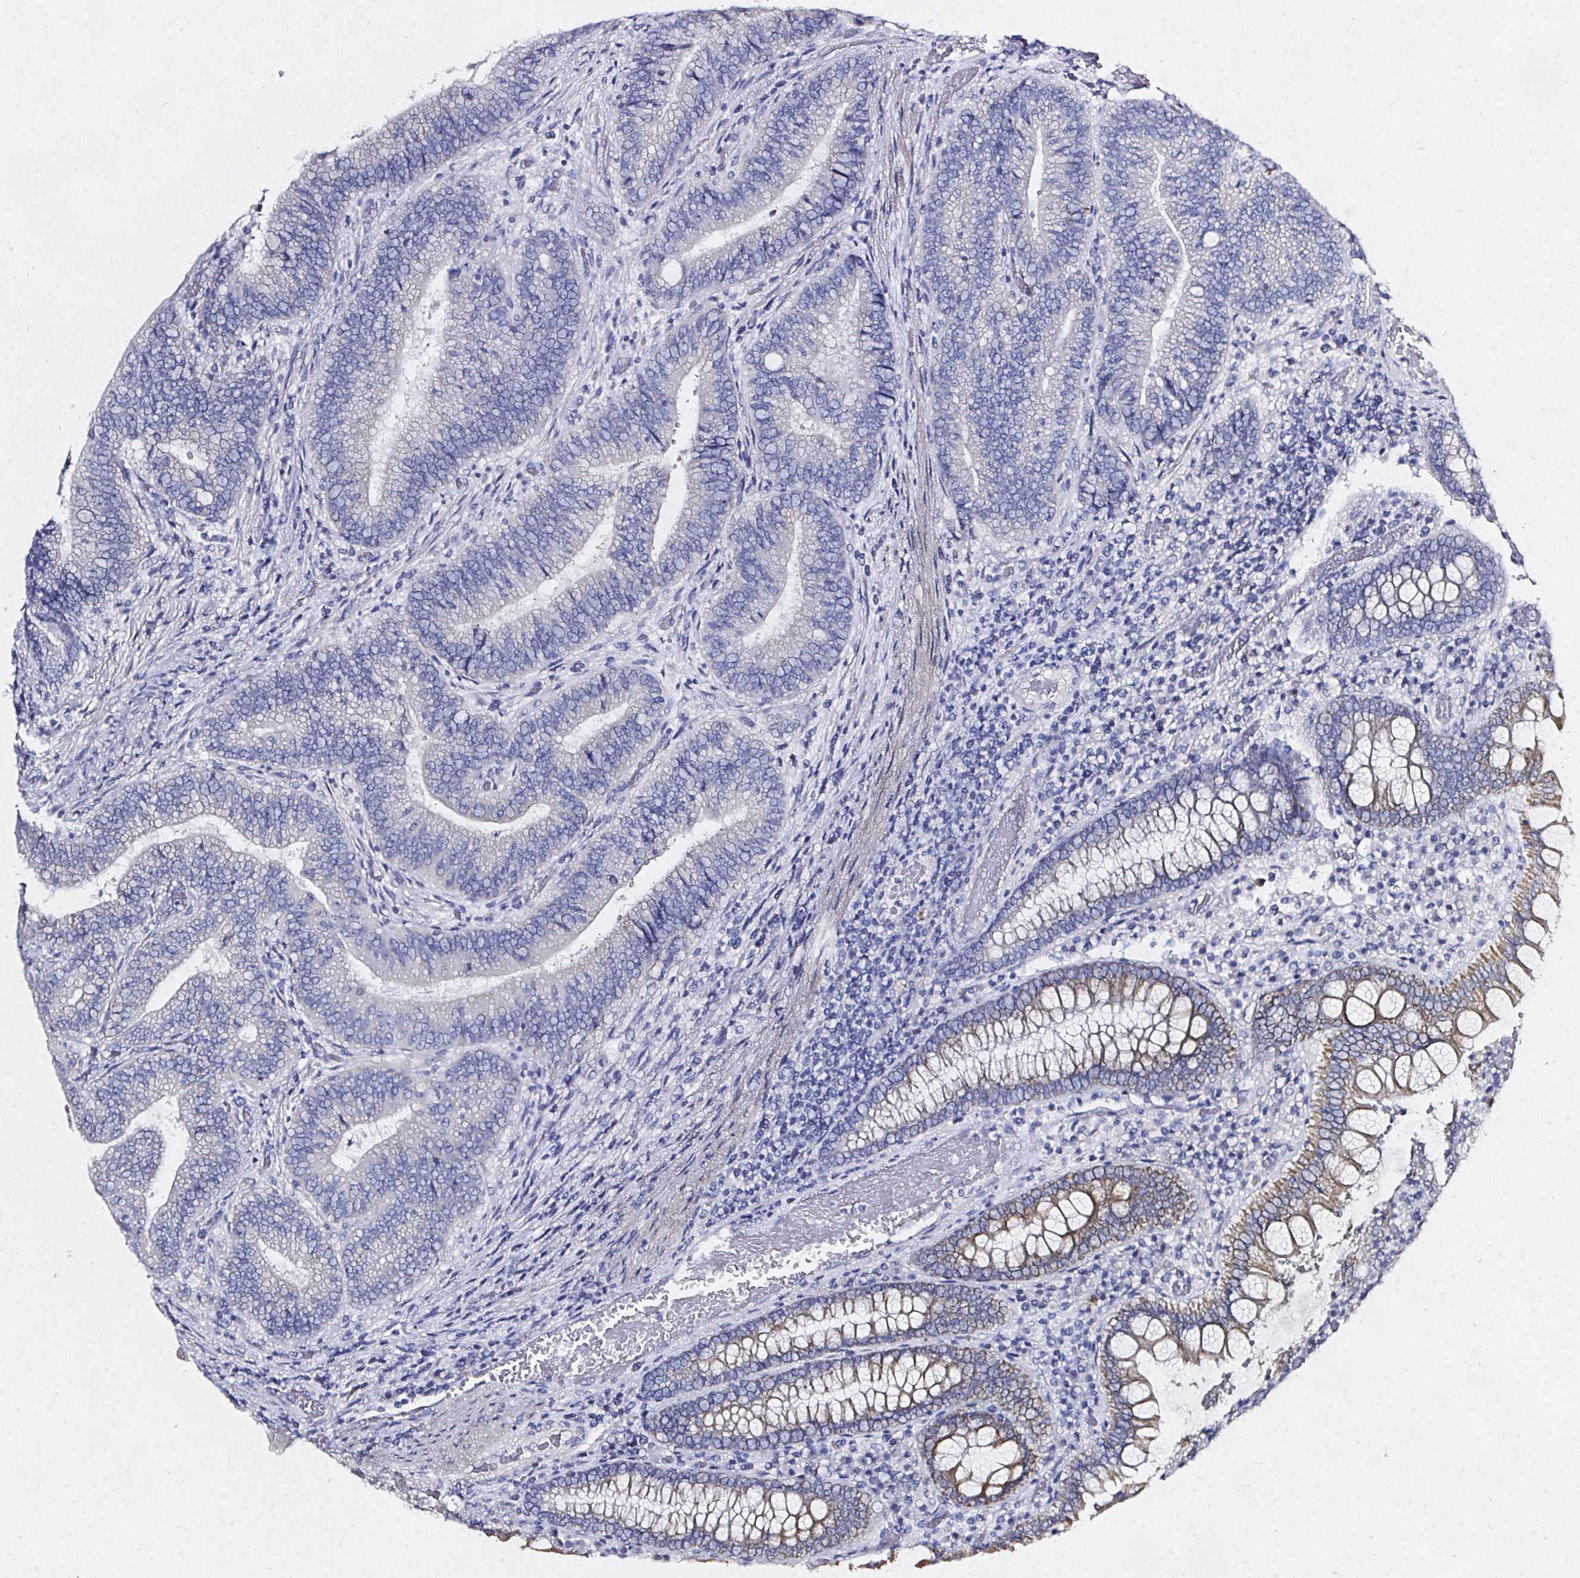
{"staining": {"intensity": "negative", "quantity": "none", "location": "none"}, "tissue": "colorectal cancer", "cell_type": "Tumor cells", "image_type": "cancer", "snomed": [{"axis": "morphology", "description": "Adenocarcinoma, NOS"}, {"axis": "topography", "description": "Colon"}], "caption": "An image of colorectal cancer stained for a protein exhibits no brown staining in tumor cells.", "gene": "ELAVL2", "patient": {"sex": "female", "age": 43}}